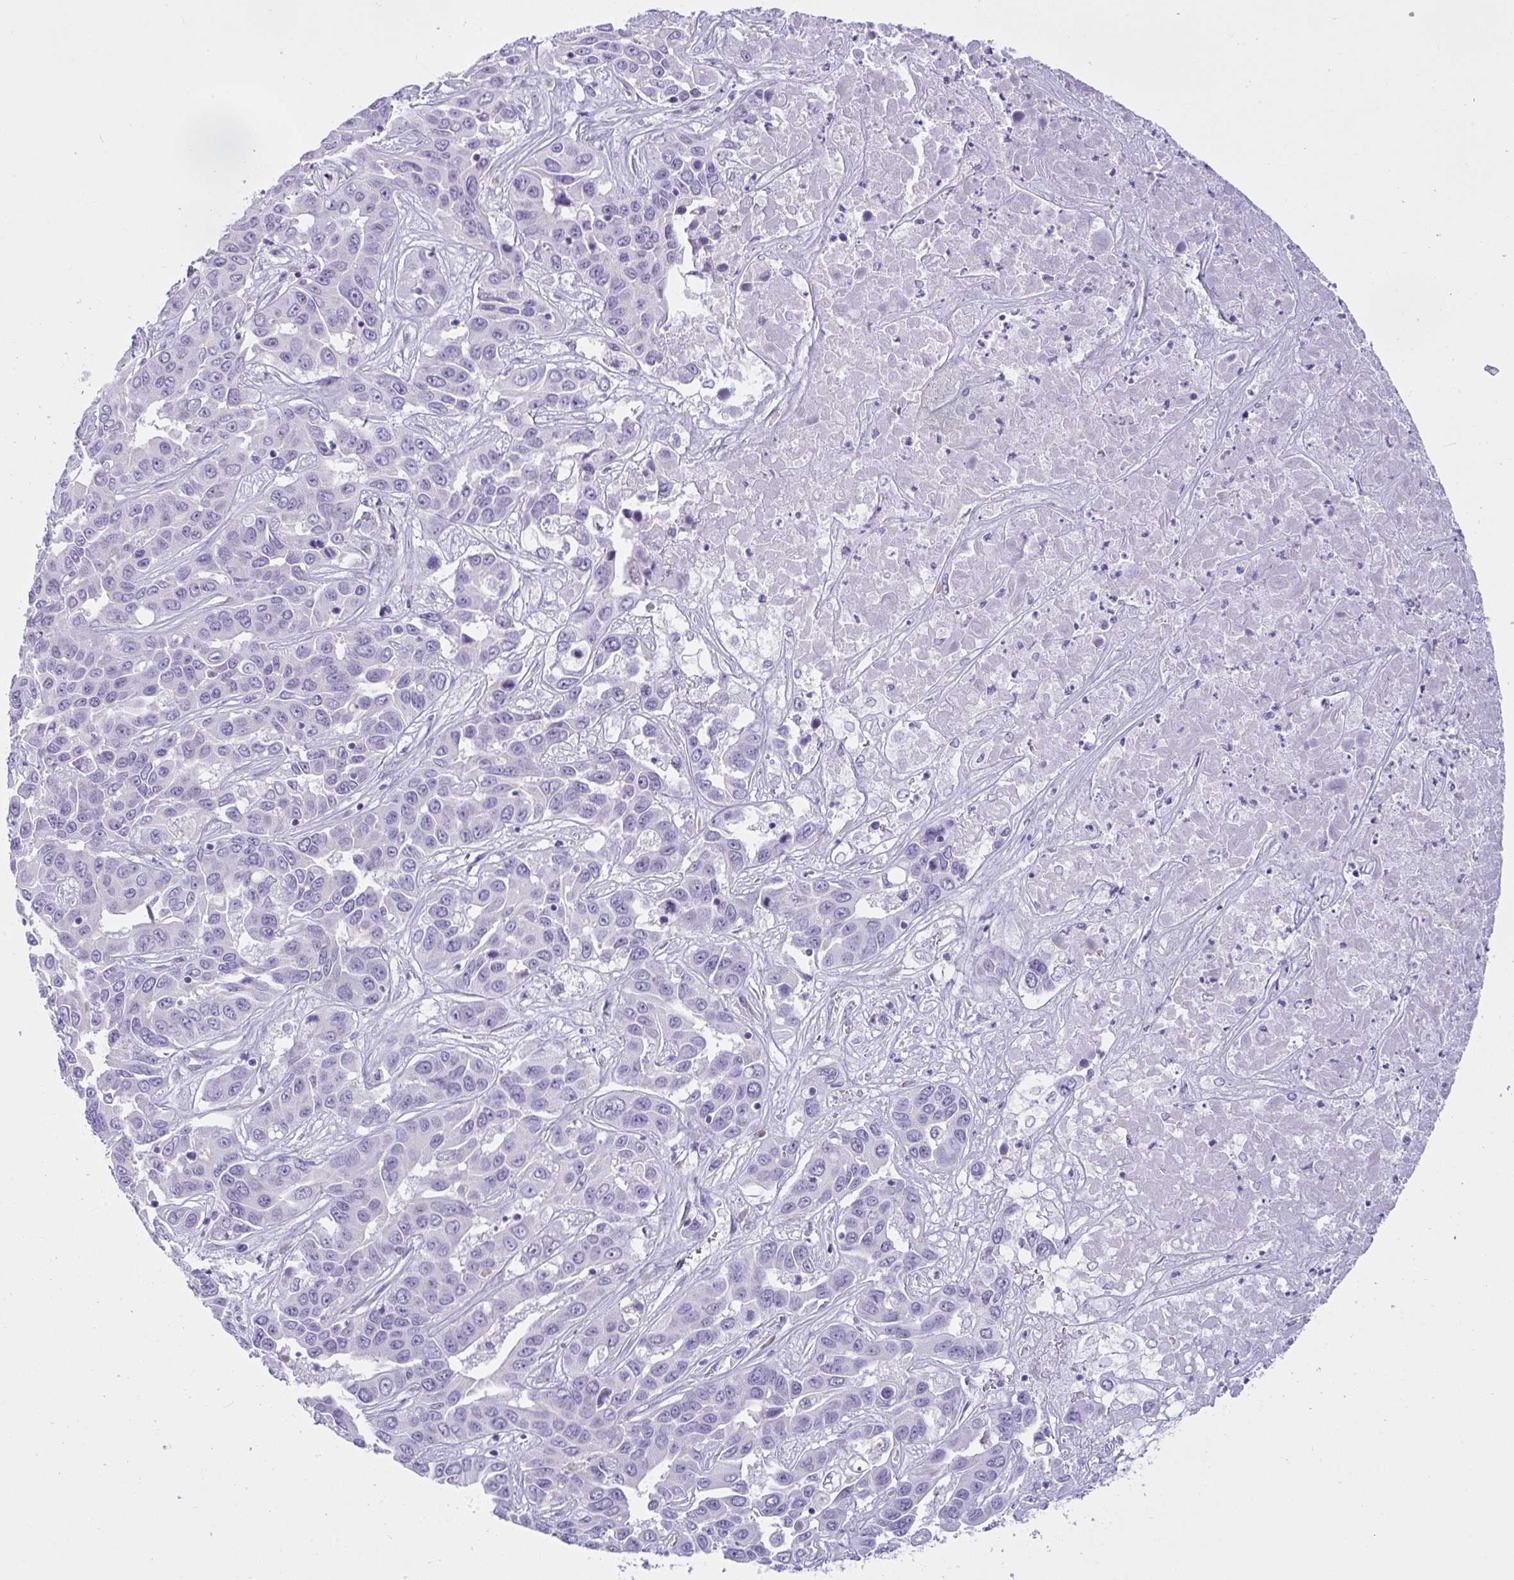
{"staining": {"intensity": "negative", "quantity": "none", "location": "none"}, "tissue": "liver cancer", "cell_type": "Tumor cells", "image_type": "cancer", "snomed": [{"axis": "morphology", "description": "Cholangiocarcinoma"}, {"axis": "topography", "description": "Liver"}], "caption": "An IHC image of liver cholangiocarcinoma is shown. There is no staining in tumor cells of liver cholangiocarcinoma. (Immunohistochemistry (ihc), brightfield microscopy, high magnification).", "gene": "BBS1", "patient": {"sex": "female", "age": 52}}